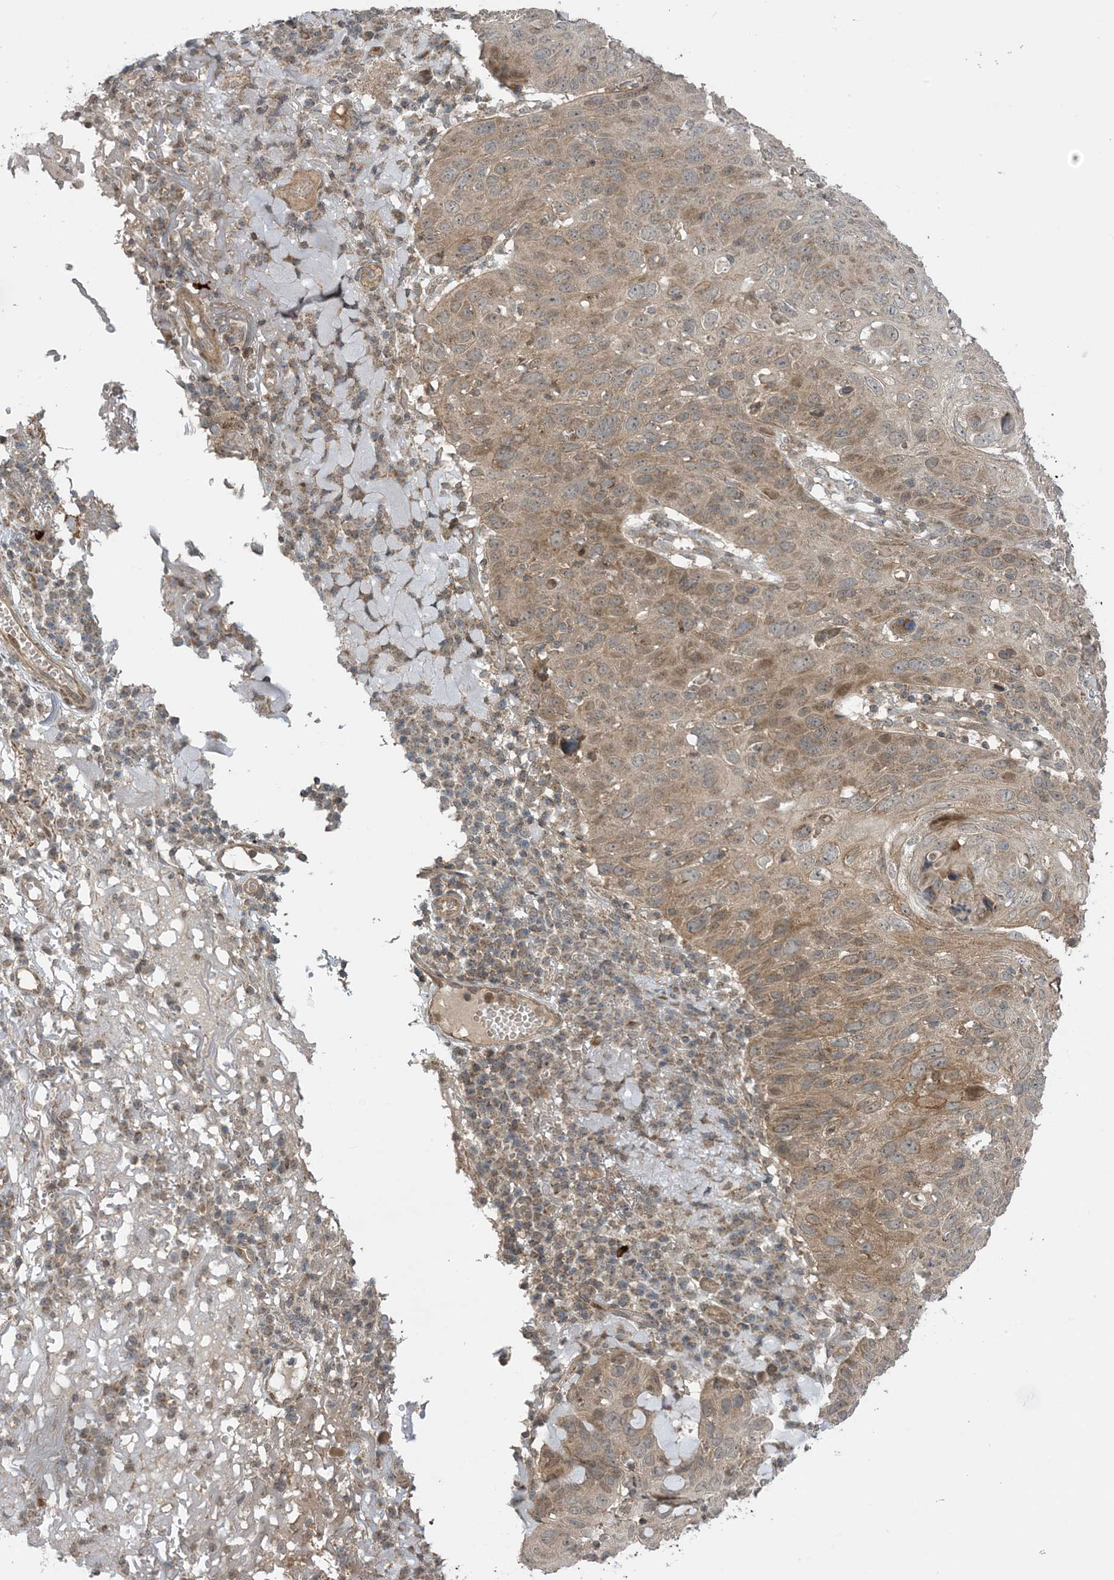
{"staining": {"intensity": "moderate", "quantity": ">75%", "location": "cytoplasmic/membranous"}, "tissue": "skin cancer", "cell_type": "Tumor cells", "image_type": "cancer", "snomed": [{"axis": "morphology", "description": "Squamous cell carcinoma, NOS"}, {"axis": "topography", "description": "Skin"}], "caption": "A medium amount of moderate cytoplasmic/membranous expression is identified in about >75% of tumor cells in skin cancer tissue.", "gene": "PHLDB2", "patient": {"sex": "female", "age": 90}}